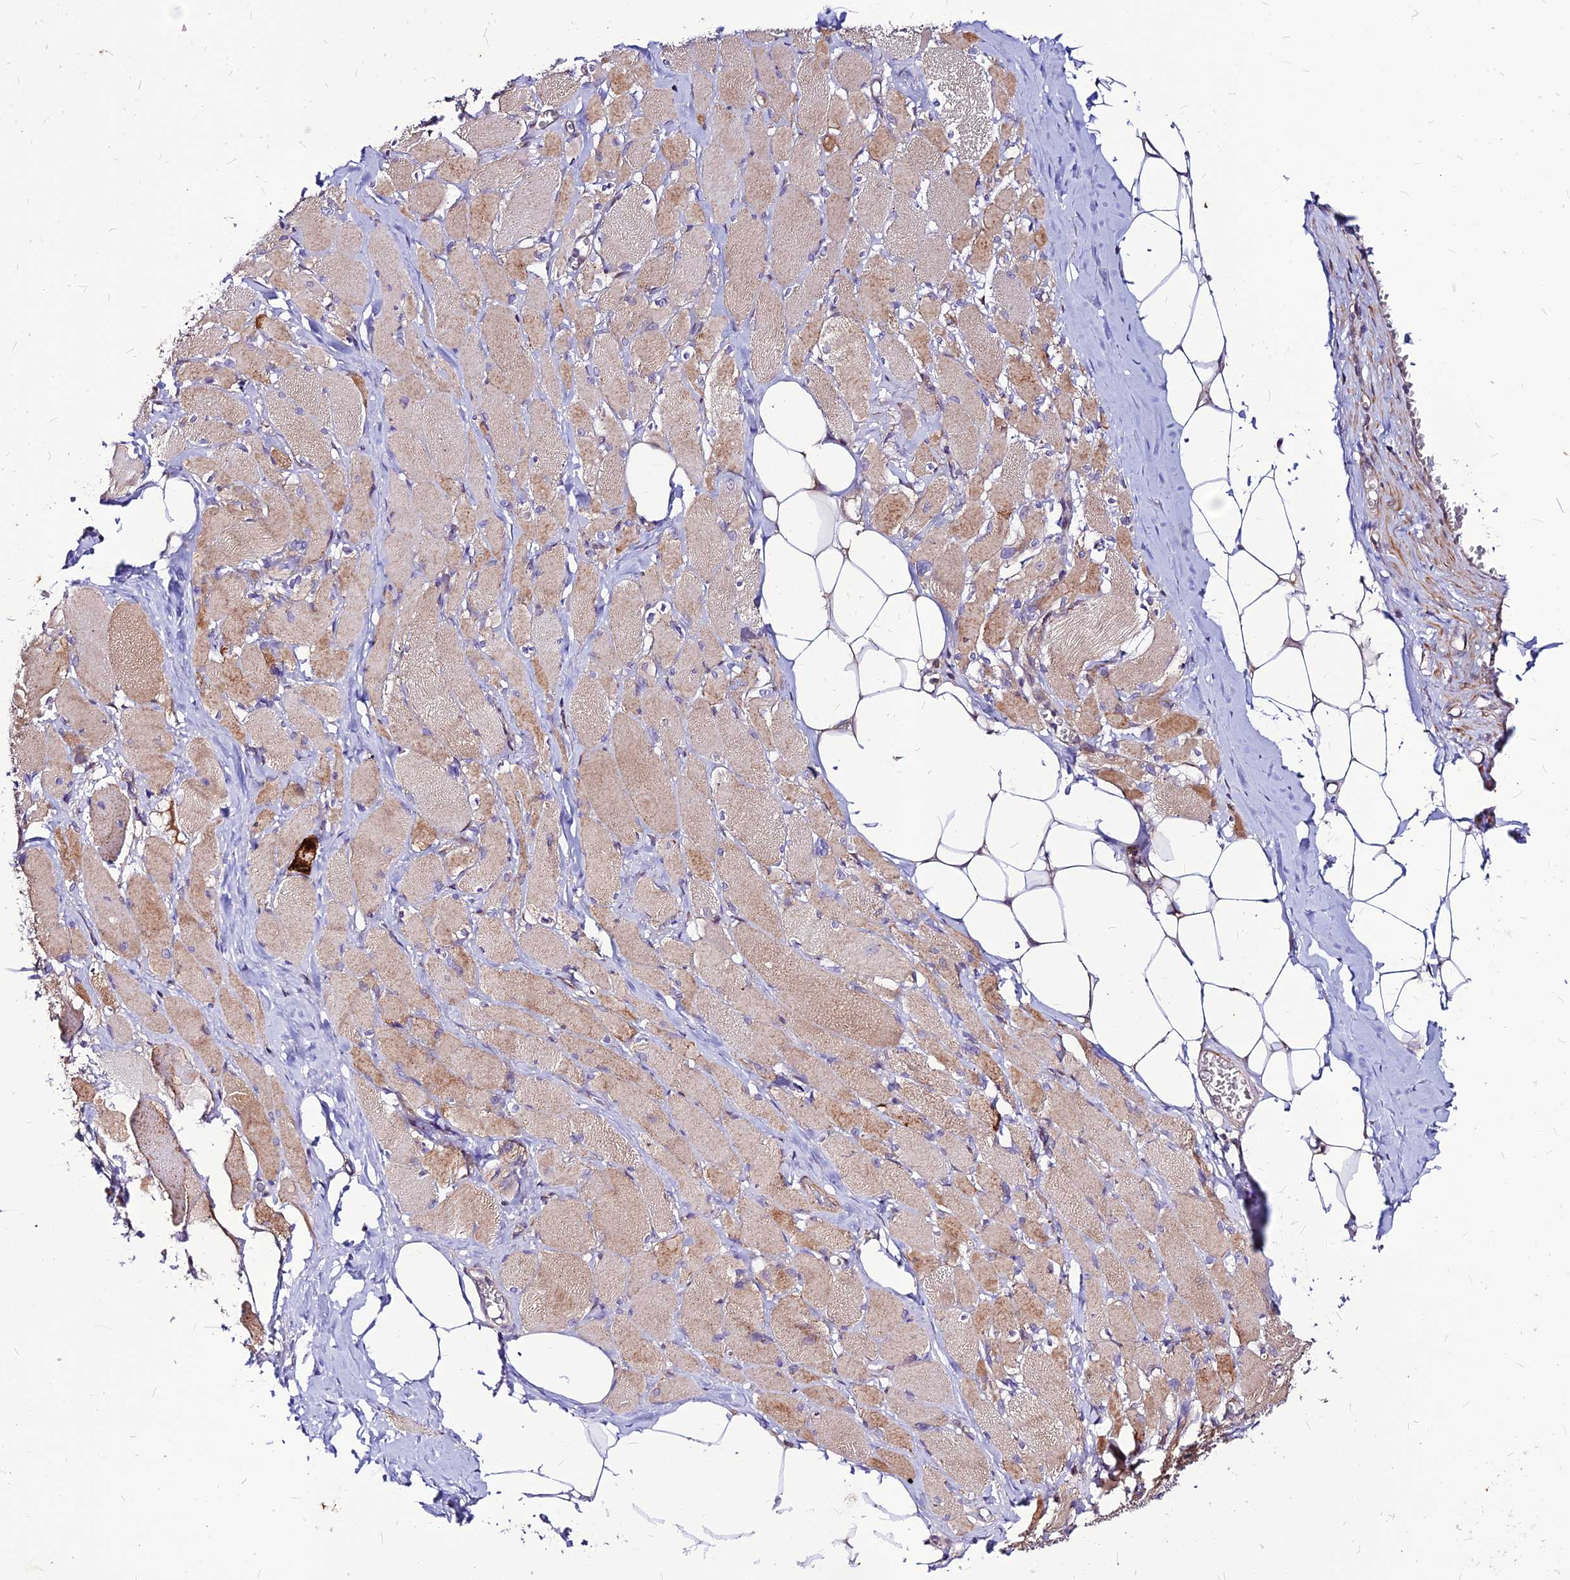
{"staining": {"intensity": "moderate", "quantity": "25%-75%", "location": "cytoplasmic/membranous"}, "tissue": "skeletal muscle", "cell_type": "Myocytes", "image_type": "normal", "snomed": [{"axis": "morphology", "description": "Normal tissue, NOS"}, {"axis": "morphology", "description": "Basal cell carcinoma"}, {"axis": "topography", "description": "Skeletal muscle"}], "caption": "An image showing moderate cytoplasmic/membranous staining in approximately 25%-75% of myocytes in normal skeletal muscle, as visualized by brown immunohistochemical staining.", "gene": "ECI1", "patient": {"sex": "female", "age": 64}}